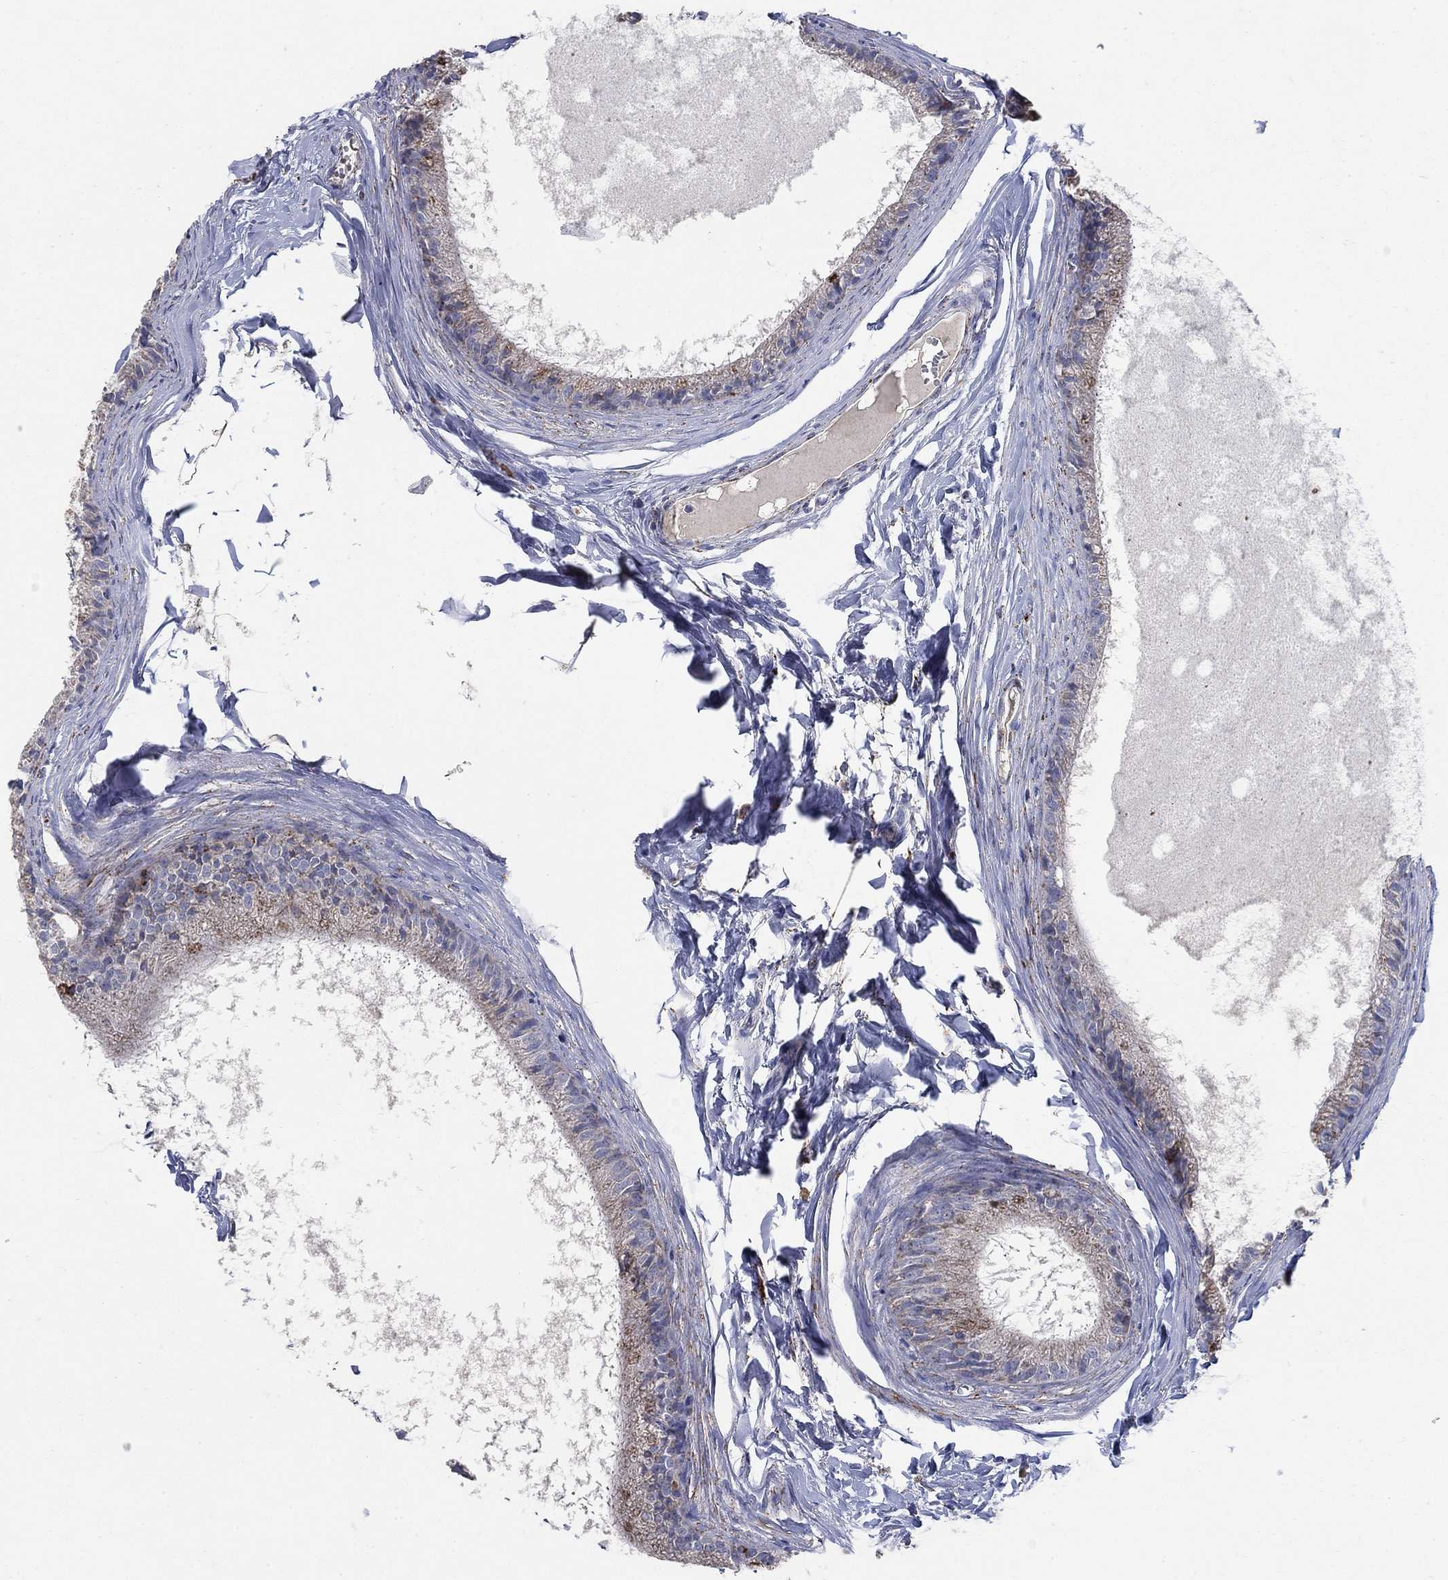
{"staining": {"intensity": "strong", "quantity": "<25%", "location": "cytoplasmic/membranous"}, "tissue": "epididymis", "cell_type": "Glandular cells", "image_type": "normal", "snomed": [{"axis": "morphology", "description": "Normal tissue, NOS"}, {"axis": "topography", "description": "Epididymis"}], "caption": "Immunohistochemistry (IHC) histopathology image of benign epididymis stained for a protein (brown), which displays medium levels of strong cytoplasmic/membranous staining in approximately <25% of glandular cells.", "gene": "PNPLA2", "patient": {"sex": "male", "age": 51}}